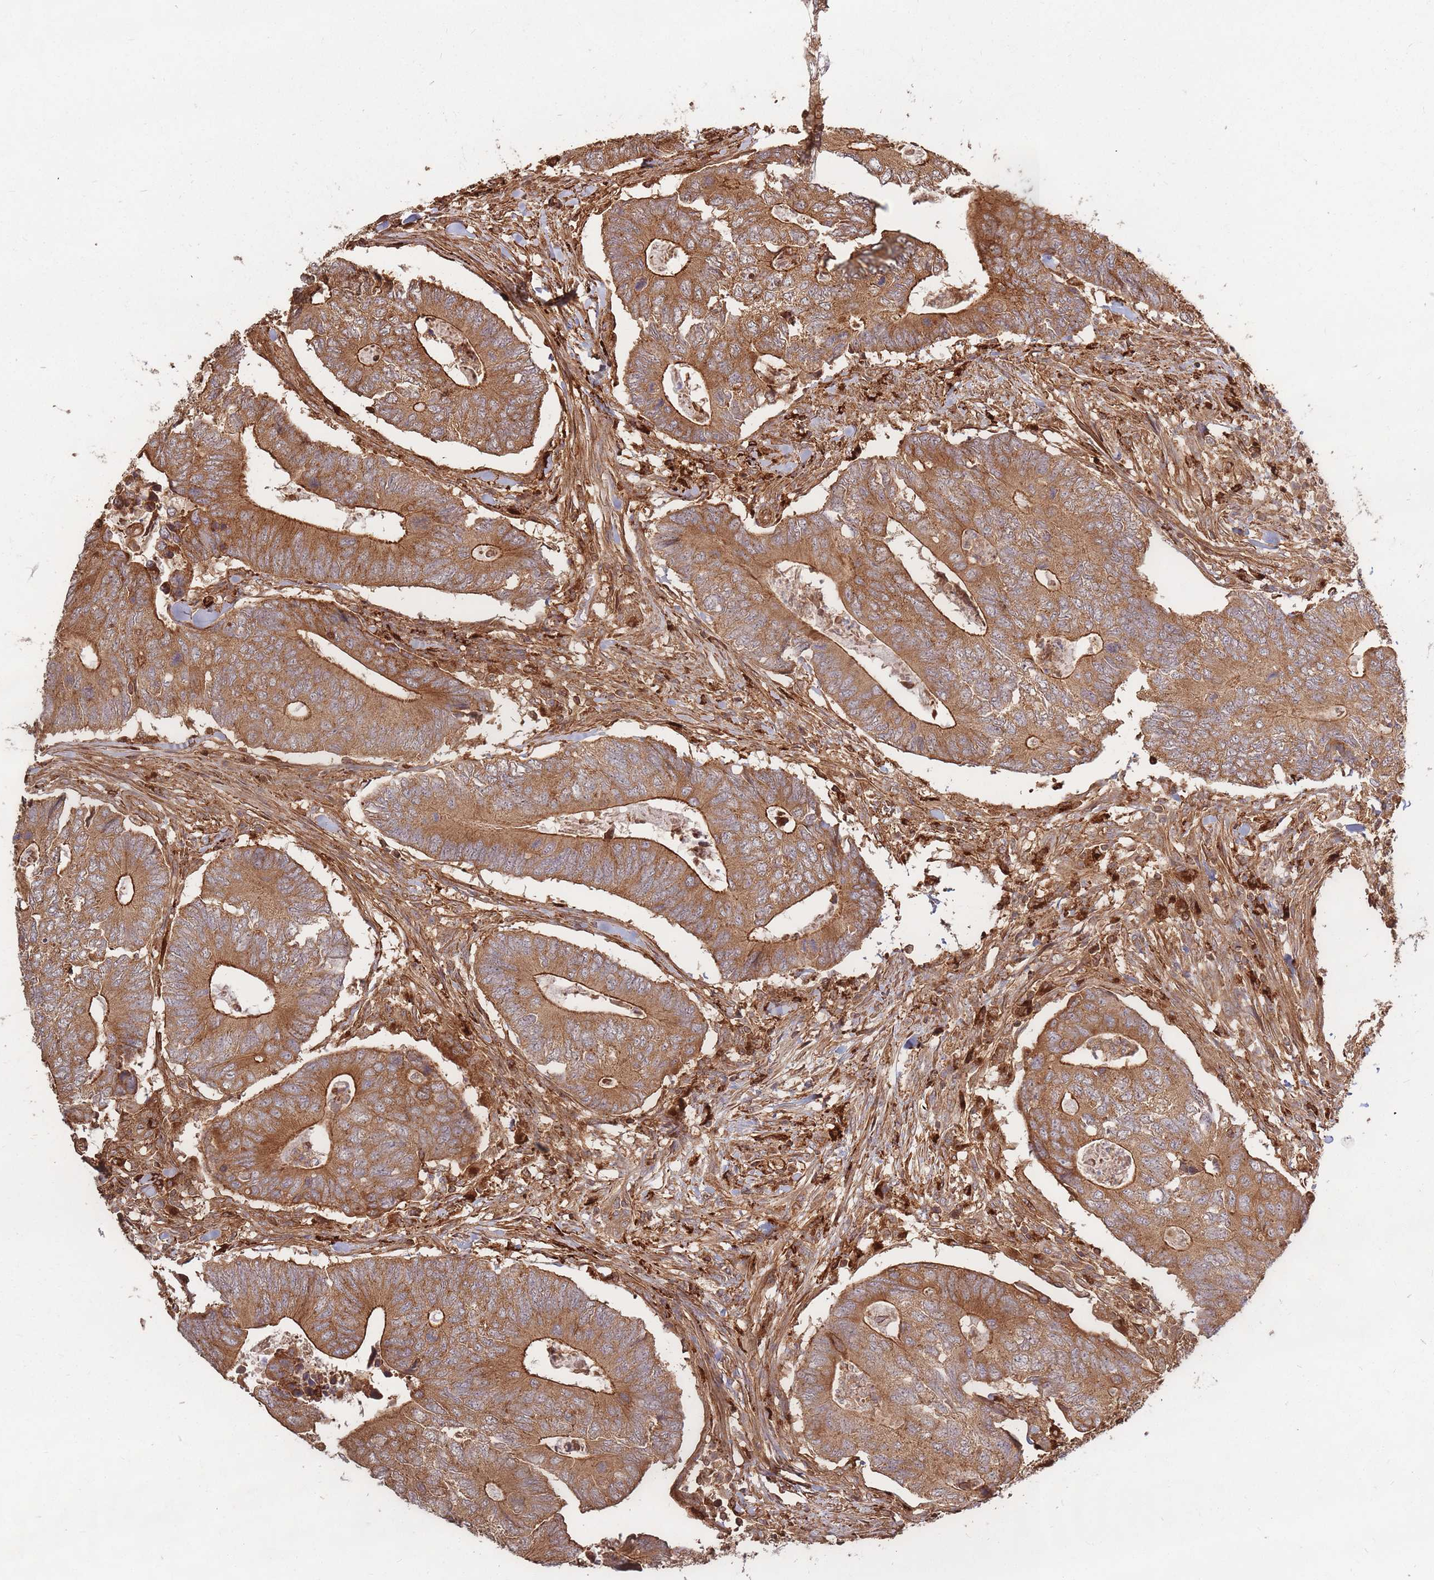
{"staining": {"intensity": "moderate", "quantity": ">75%", "location": "cytoplasmic/membranous"}, "tissue": "colorectal cancer", "cell_type": "Tumor cells", "image_type": "cancer", "snomed": [{"axis": "morphology", "description": "Adenocarcinoma, NOS"}, {"axis": "topography", "description": "Colon"}], "caption": "Colorectal cancer (adenocarcinoma) stained for a protein displays moderate cytoplasmic/membranous positivity in tumor cells.", "gene": "RASSF2", "patient": {"sex": "male", "age": 87}}